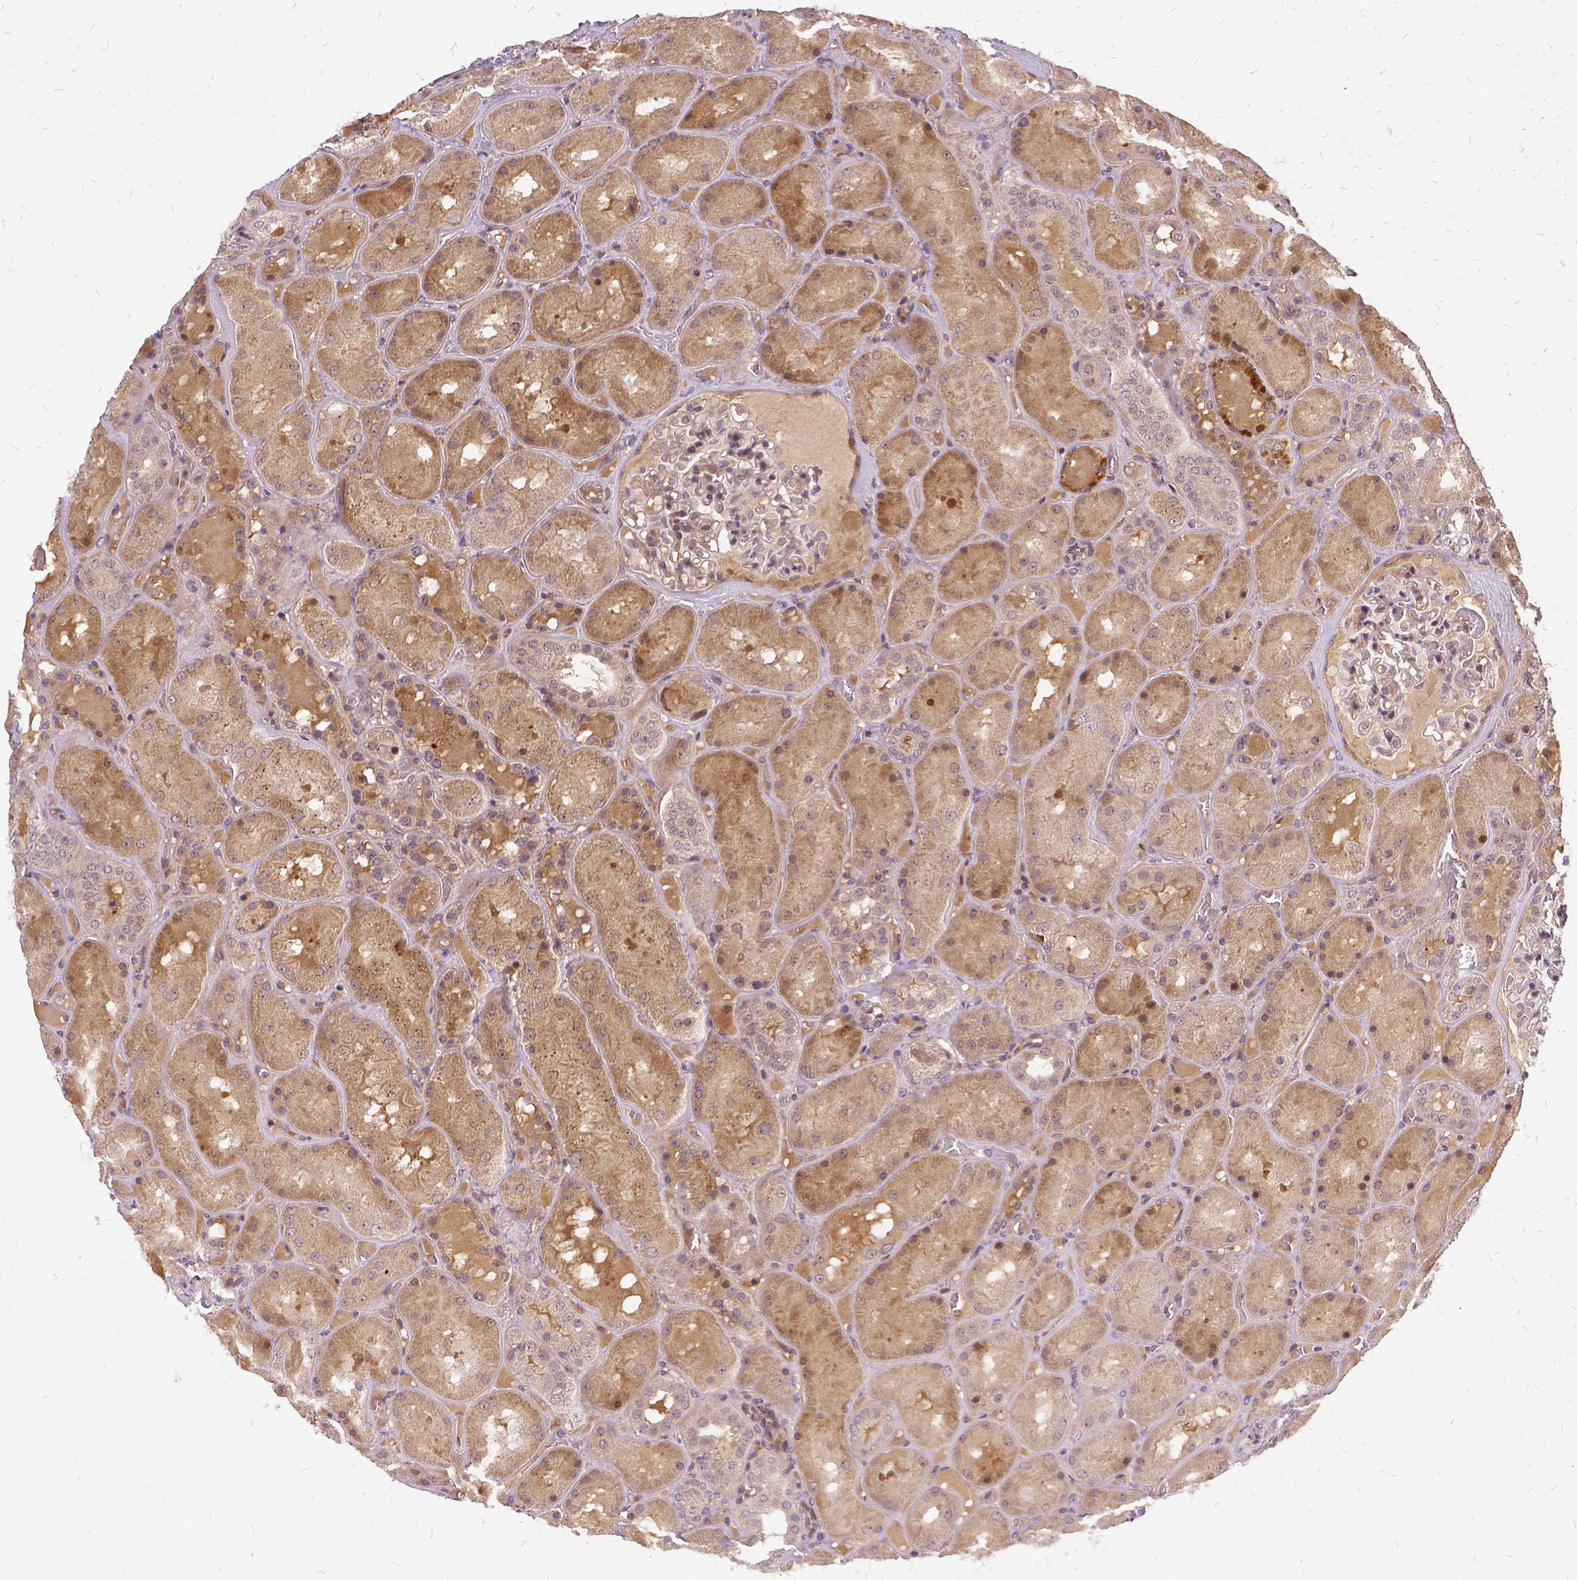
{"staining": {"intensity": "weak", "quantity": ">75%", "location": "cytoplasmic/membranous"}, "tissue": "kidney", "cell_type": "Cells in glomeruli", "image_type": "normal", "snomed": [{"axis": "morphology", "description": "Normal tissue, NOS"}, {"axis": "topography", "description": "Kidney"}], "caption": "An immunohistochemistry micrograph of normal tissue is shown. Protein staining in brown shows weak cytoplasmic/membranous positivity in kidney within cells in glomeruli.", "gene": "ILRUN", "patient": {"sex": "male", "age": 73}}